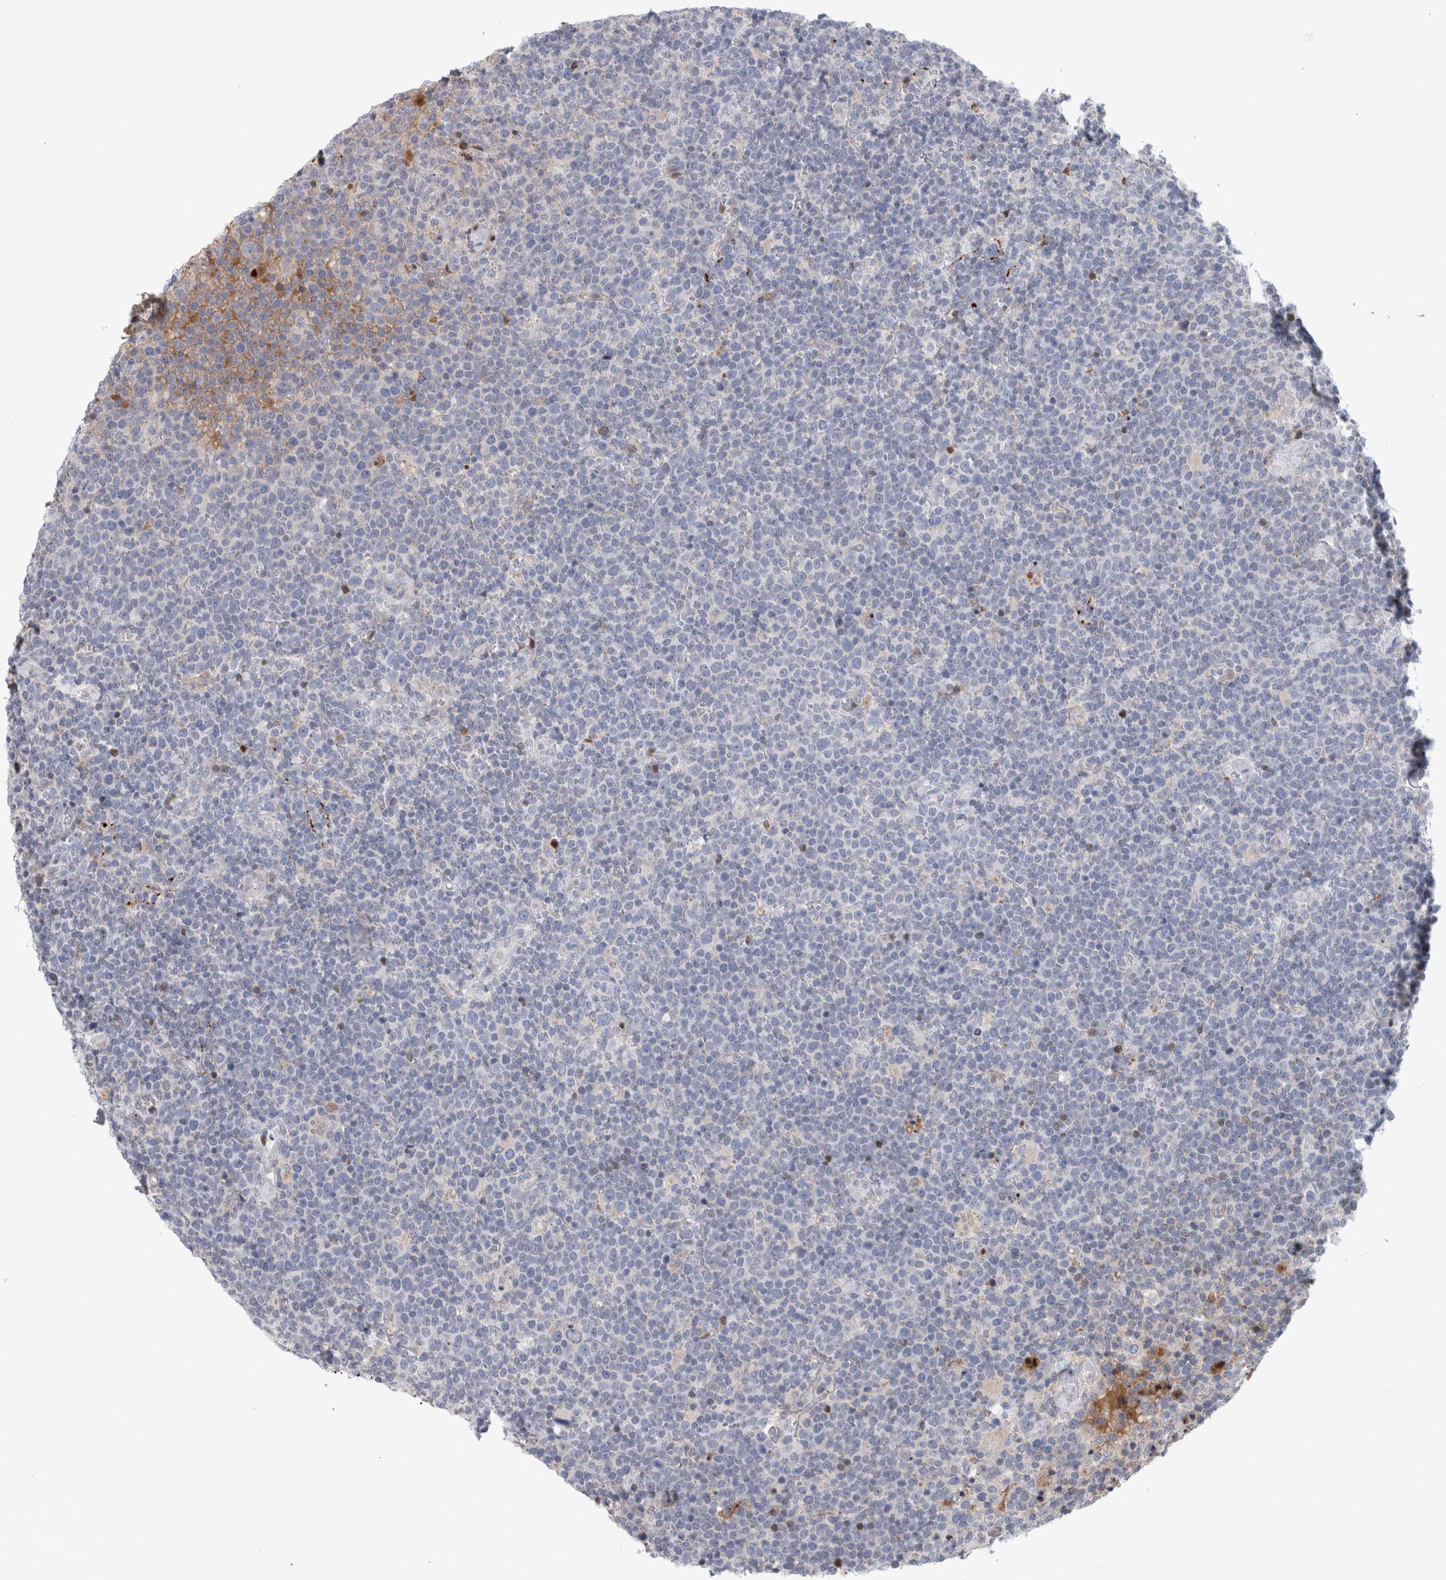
{"staining": {"intensity": "negative", "quantity": "none", "location": "none"}, "tissue": "lymphoma", "cell_type": "Tumor cells", "image_type": "cancer", "snomed": [{"axis": "morphology", "description": "Malignant lymphoma, non-Hodgkin's type, High grade"}, {"axis": "topography", "description": "Lymph node"}], "caption": "Photomicrograph shows no protein positivity in tumor cells of lymphoma tissue.", "gene": "RBM48", "patient": {"sex": "male", "age": 61}}